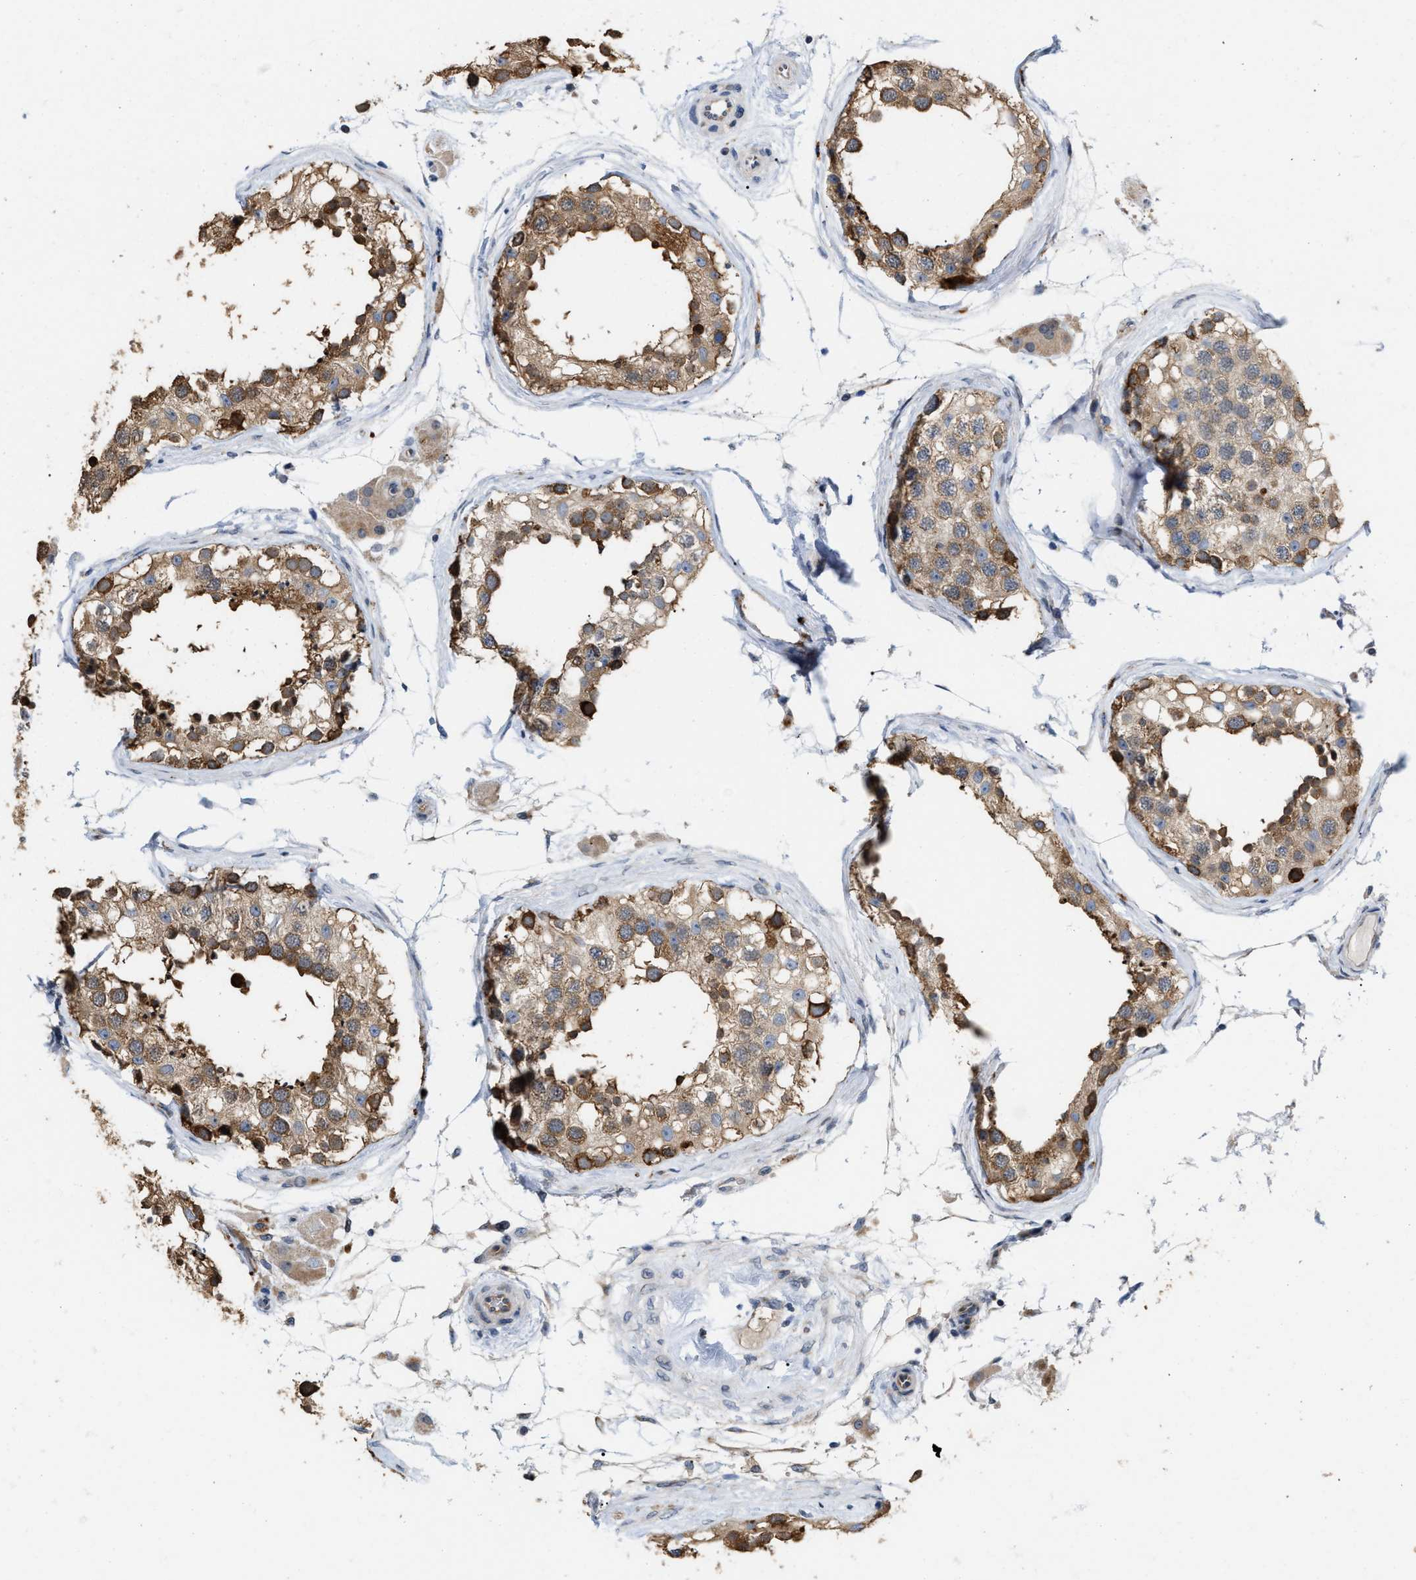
{"staining": {"intensity": "strong", "quantity": ">75%", "location": "cytoplasmic/membranous"}, "tissue": "testis", "cell_type": "Cells in seminiferous ducts", "image_type": "normal", "snomed": [{"axis": "morphology", "description": "Normal tissue, NOS"}, {"axis": "topography", "description": "Testis"}], "caption": "Unremarkable testis reveals strong cytoplasmic/membranous positivity in approximately >75% of cells in seminiferous ducts, visualized by immunohistochemistry. The protein is shown in brown color, while the nuclei are stained blue.", "gene": "CSNK1A1", "patient": {"sex": "male", "age": 68}}